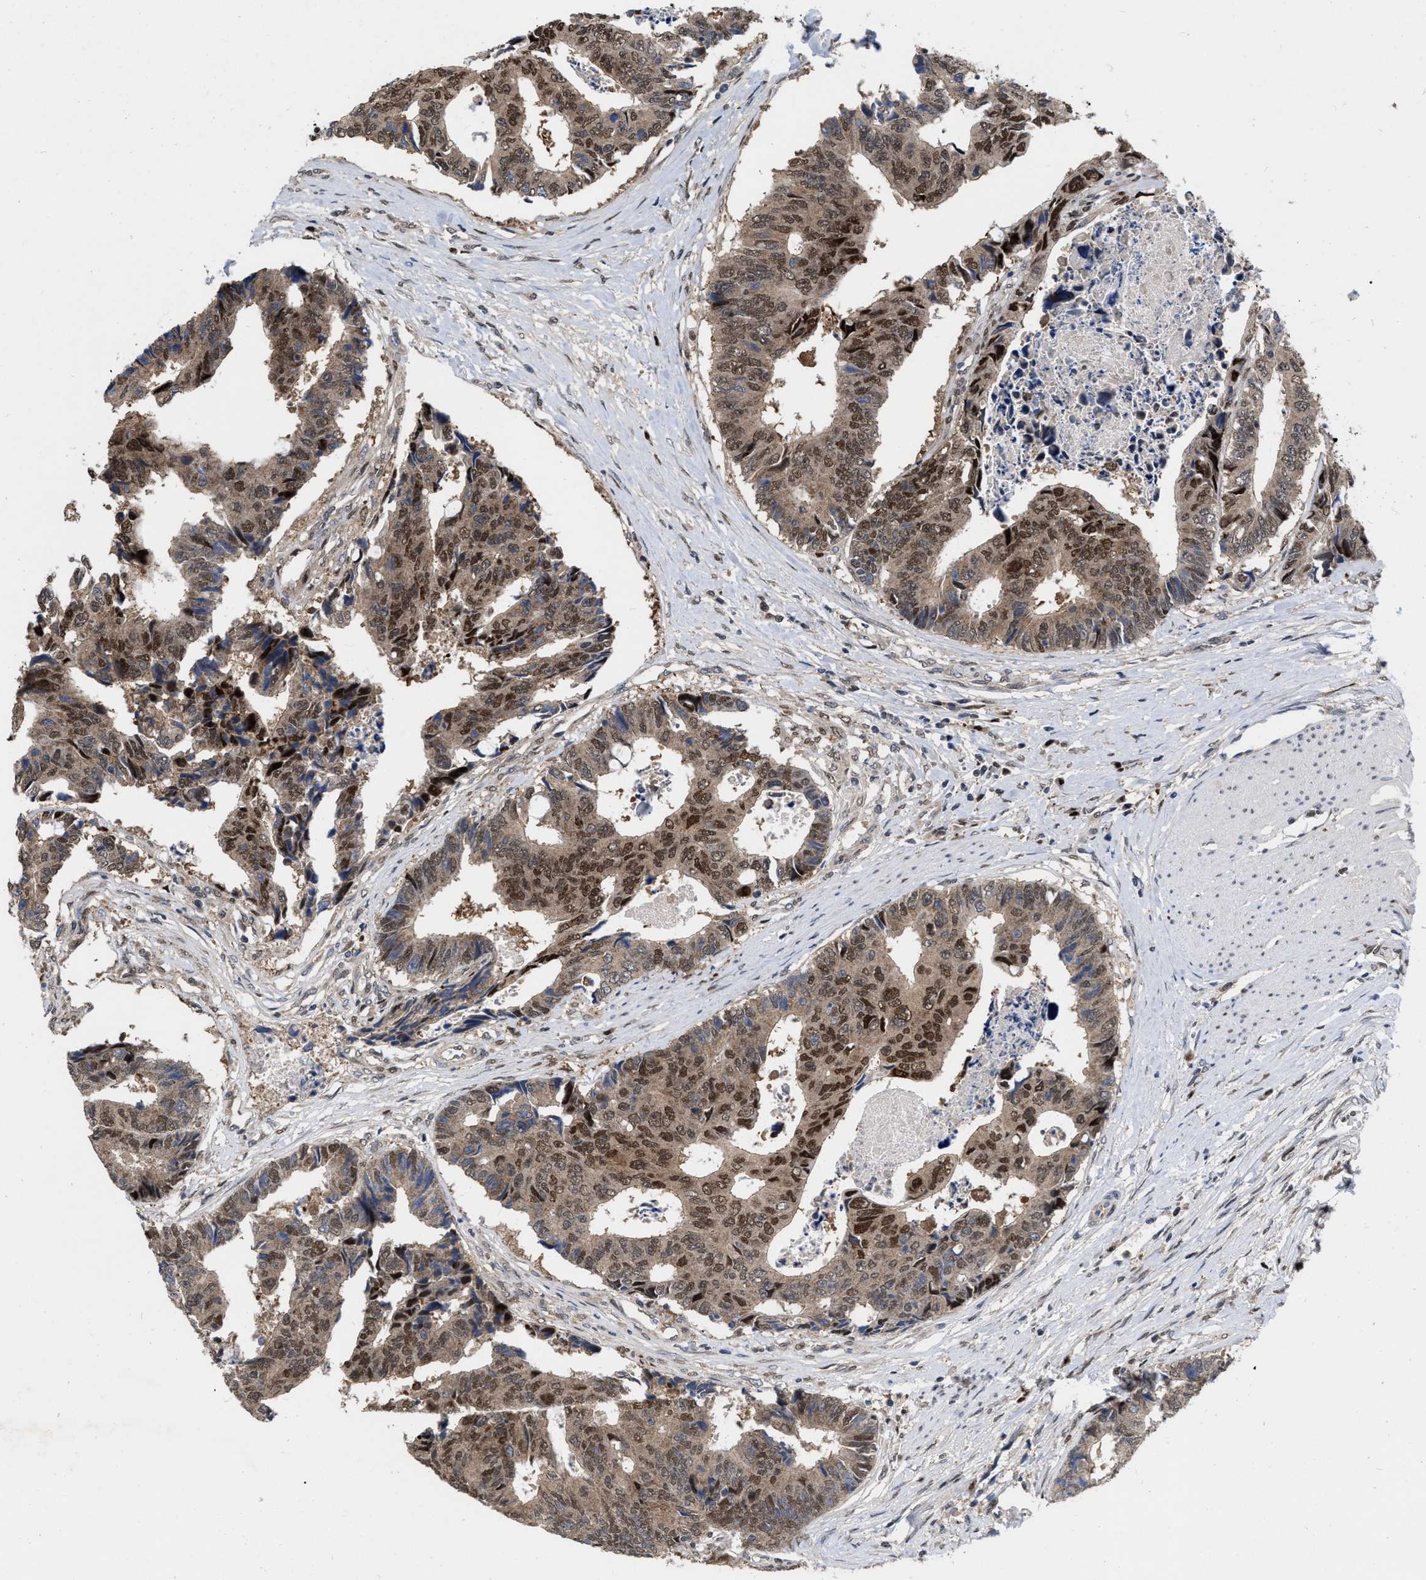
{"staining": {"intensity": "moderate", "quantity": ">75%", "location": "cytoplasmic/membranous,nuclear"}, "tissue": "colorectal cancer", "cell_type": "Tumor cells", "image_type": "cancer", "snomed": [{"axis": "morphology", "description": "Adenocarcinoma, NOS"}, {"axis": "topography", "description": "Rectum"}], "caption": "Adenocarcinoma (colorectal) stained with immunohistochemistry displays moderate cytoplasmic/membranous and nuclear expression in about >75% of tumor cells.", "gene": "MDM4", "patient": {"sex": "male", "age": 84}}